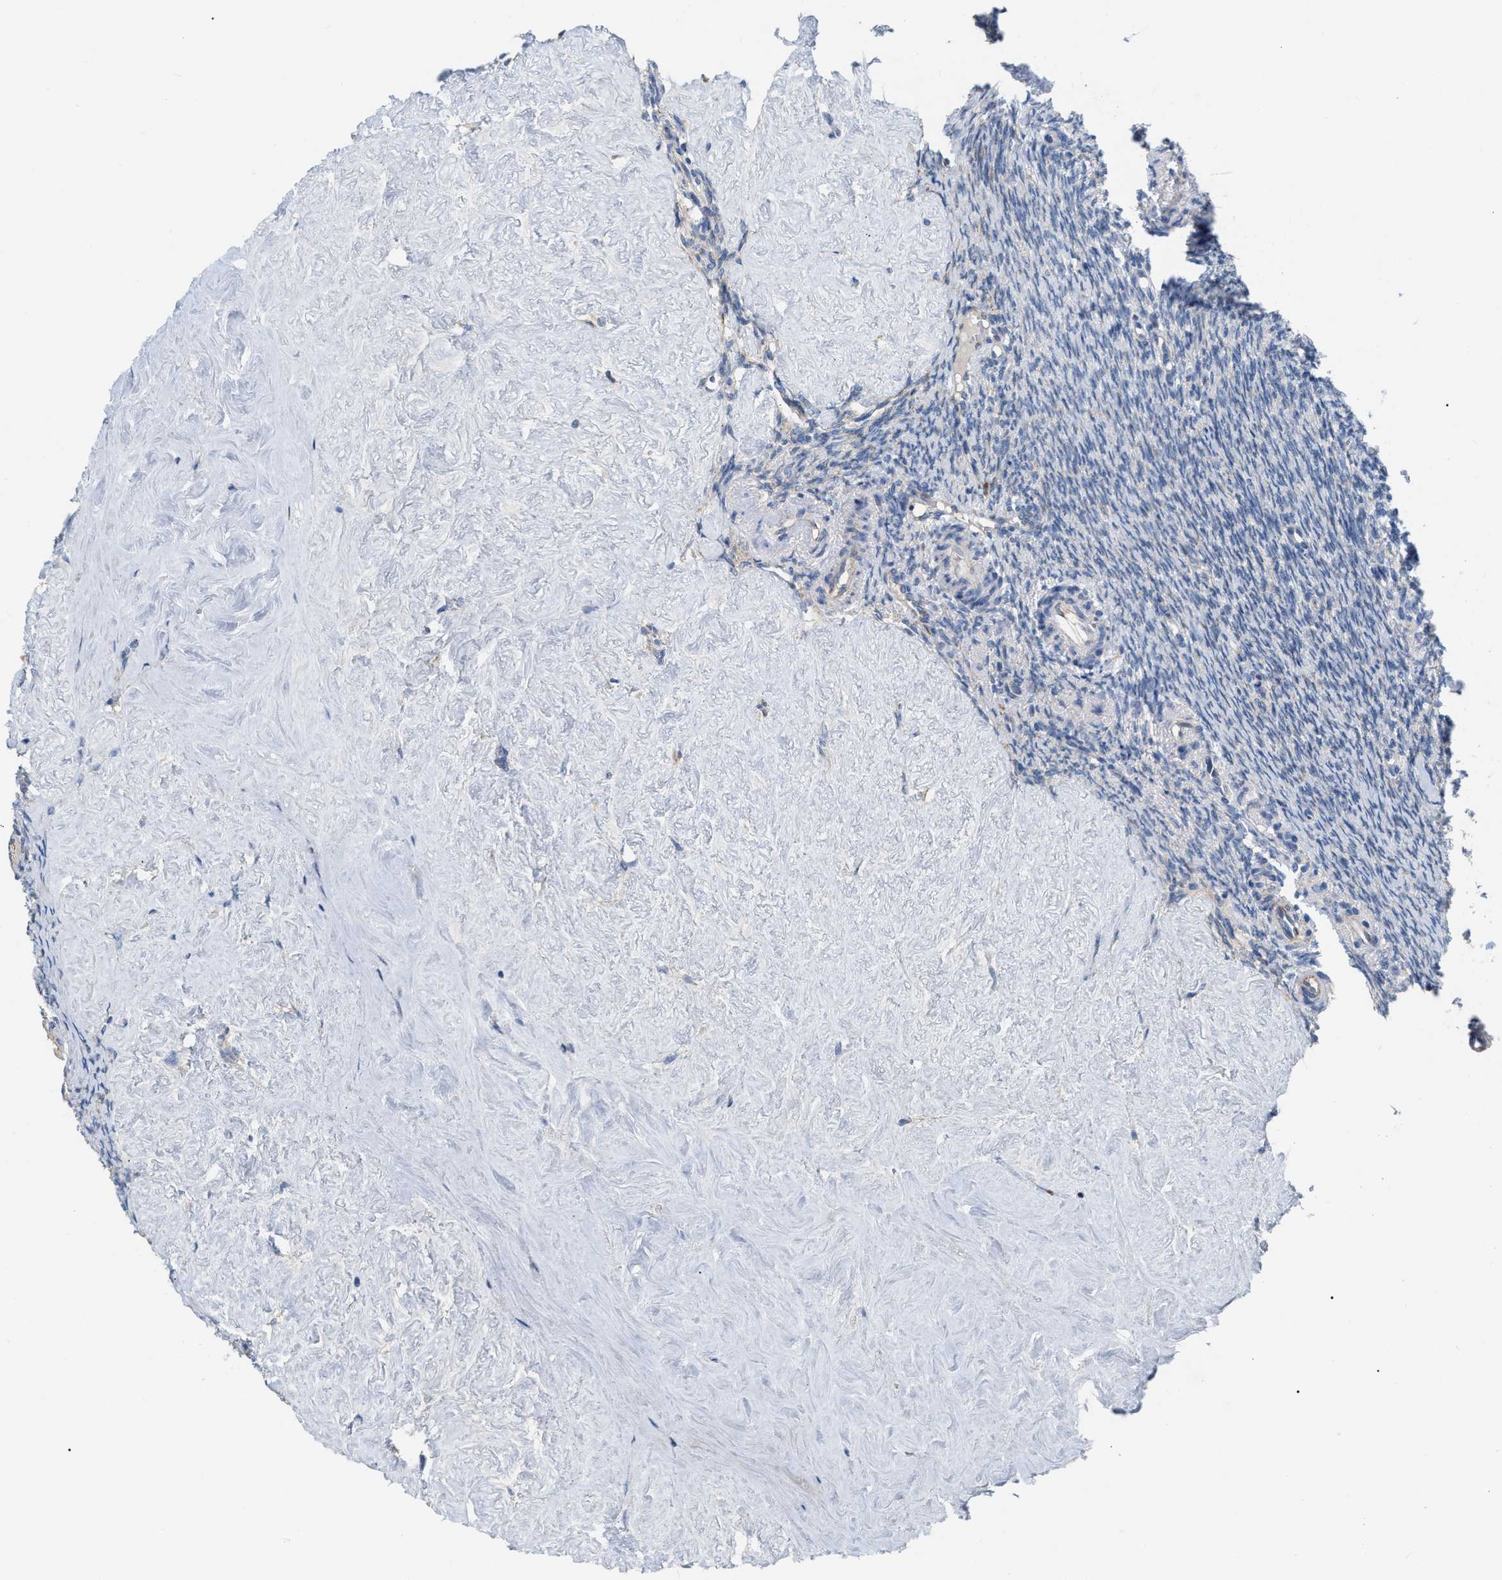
{"staining": {"intensity": "weak", "quantity": ">75%", "location": "cytoplasmic/membranous"}, "tissue": "ovary", "cell_type": "Ovarian stroma cells", "image_type": "normal", "snomed": [{"axis": "morphology", "description": "Normal tissue, NOS"}, {"axis": "topography", "description": "Ovary"}], "caption": "This micrograph demonstrates unremarkable ovary stained with immunohistochemistry (IHC) to label a protein in brown. The cytoplasmic/membranous of ovarian stroma cells show weak positivity for the protein. Nuclei are counter-stained blue.", "gene": "DHX58", "patient": {"sex": "female", "age": 41}}